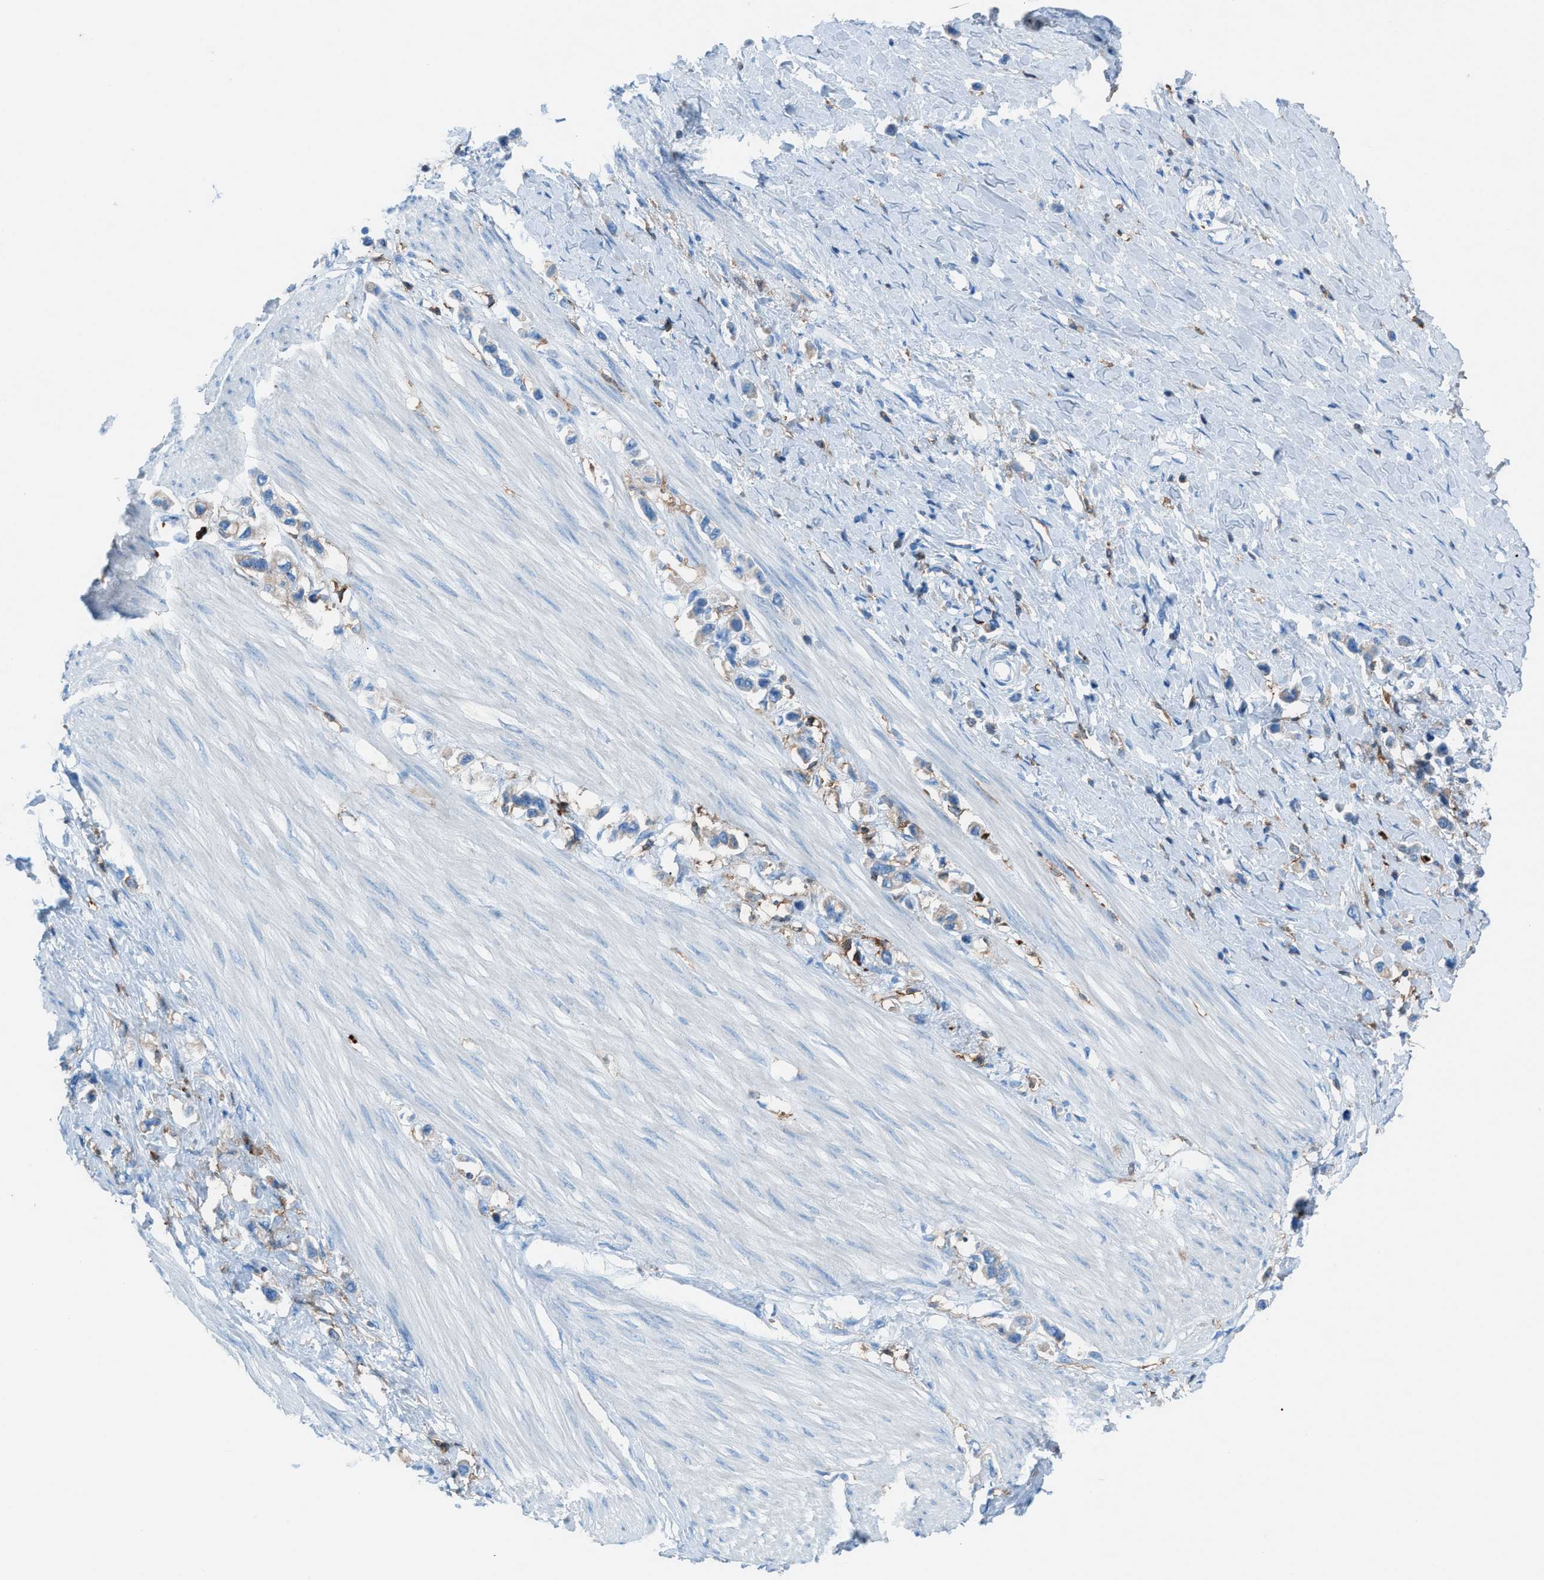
{"staining": {"intensity": "weak", "quantity": "<25%", "location": "cytoplasmic/membranous"}, "tissue": "stomach cancer", "cell_type": "Tumor cells", "image_type": "cancer", "snomed": [{"axis": "morphology", "description": "Adenocarcinoma, NOS"}, {"axis": "topography", "description": "Stomach"}], "caption": "Human stomach cancer stained for a protein using immunohistochemistry (IHC) reveals no expression in tumor cells.", "gene": "ITGB2", "patient": {"sex": "female", "age": 65}}